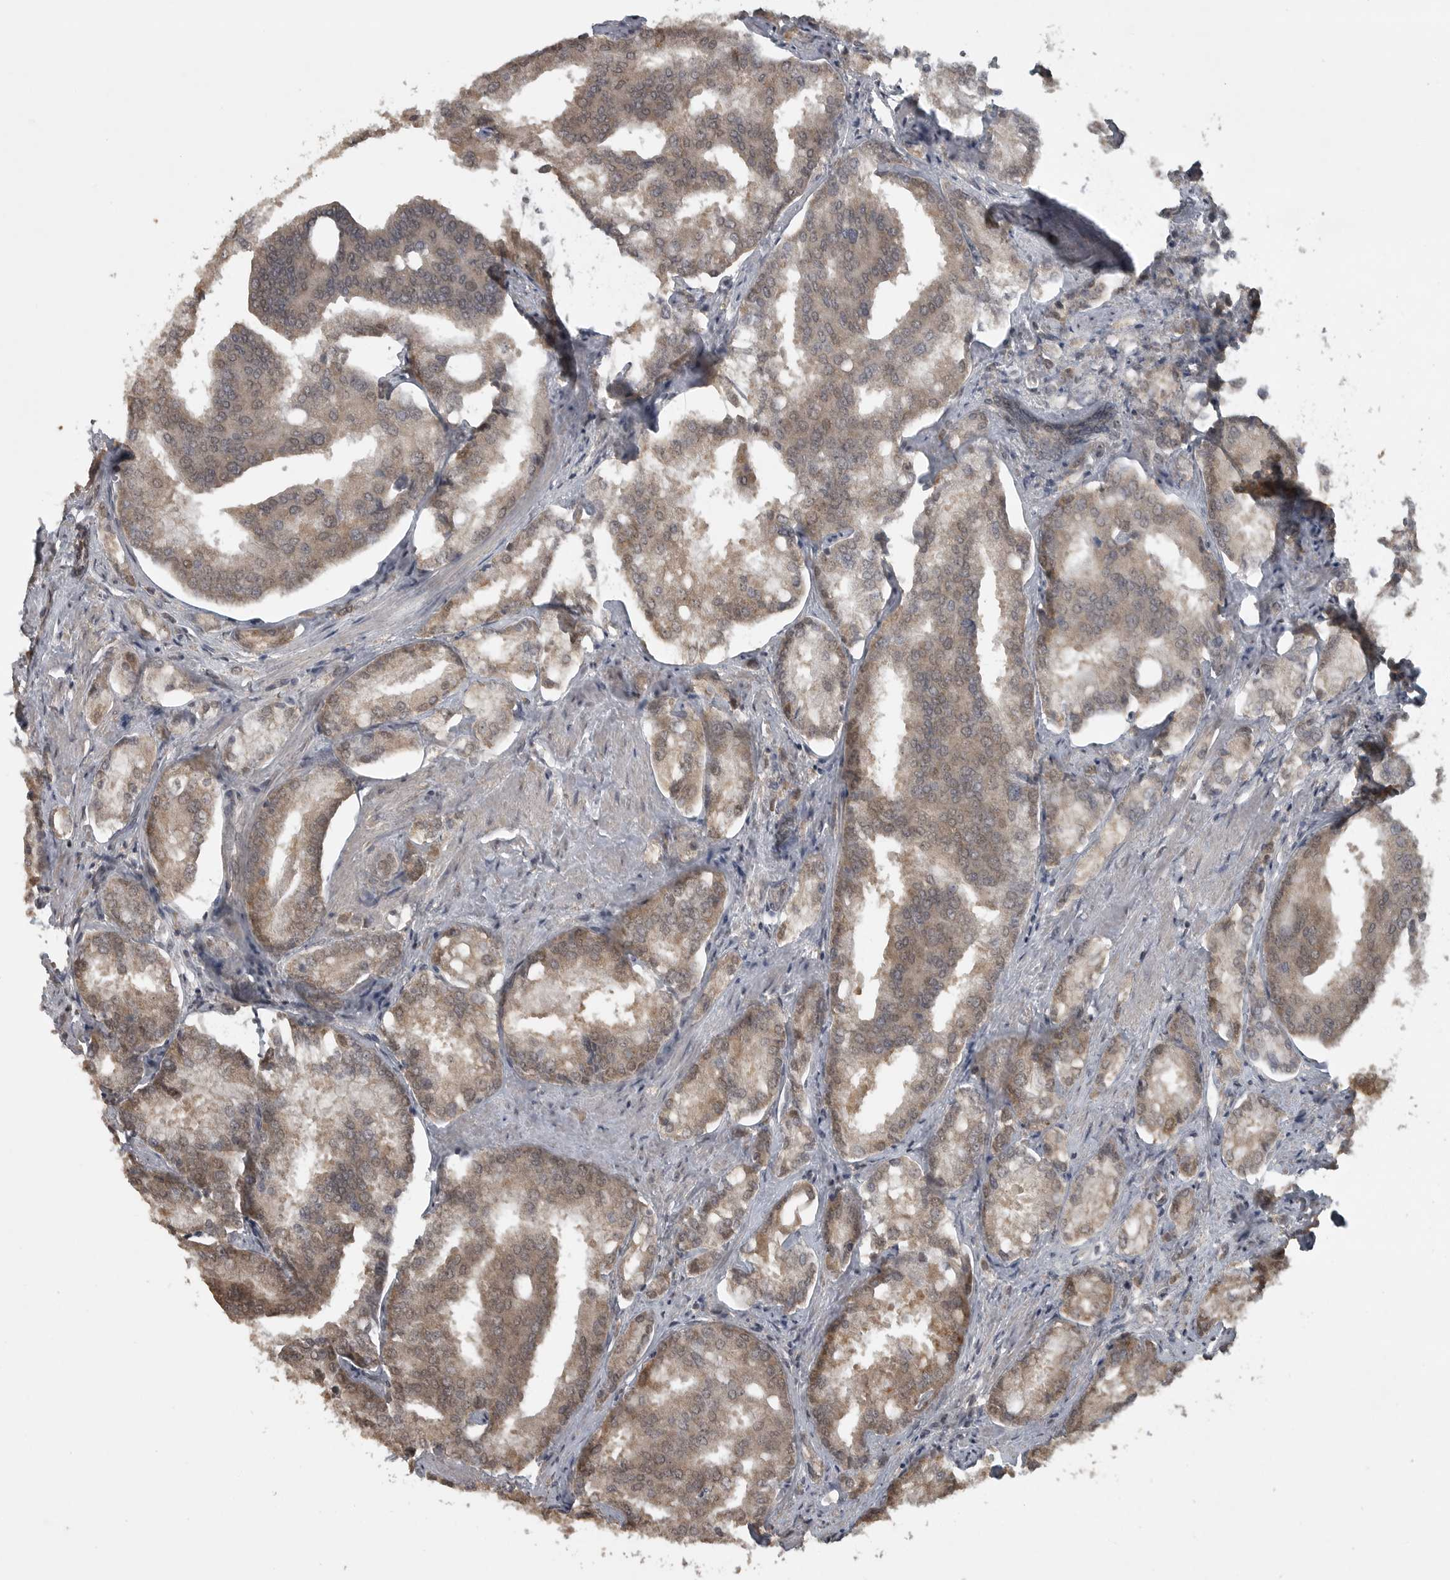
{"staining": {"intensity": "weak", "quantity": ">75%", "location": "cytoplasmic/membranous"}, "tissue": "prostate cancer", "cell_type": "Tumor cells", "image_type": "cancer", "snomed": [{"axis": "morphology", "description": "Adenocarcinoma, High grade"}, {"axis": "topography", "description": "Prostate"}], "caption": "High-grade adenocarcinoma (prostate) was stained to show a protein in brown. There is low levels of weak cytoplasmic/membranous expression in approximately >75% of tumor cells. (Brightfield microscopy of DAB IHC at high magnification).", "gene": "LLGL1", "patient": {"sex": "male", "age": 50}}